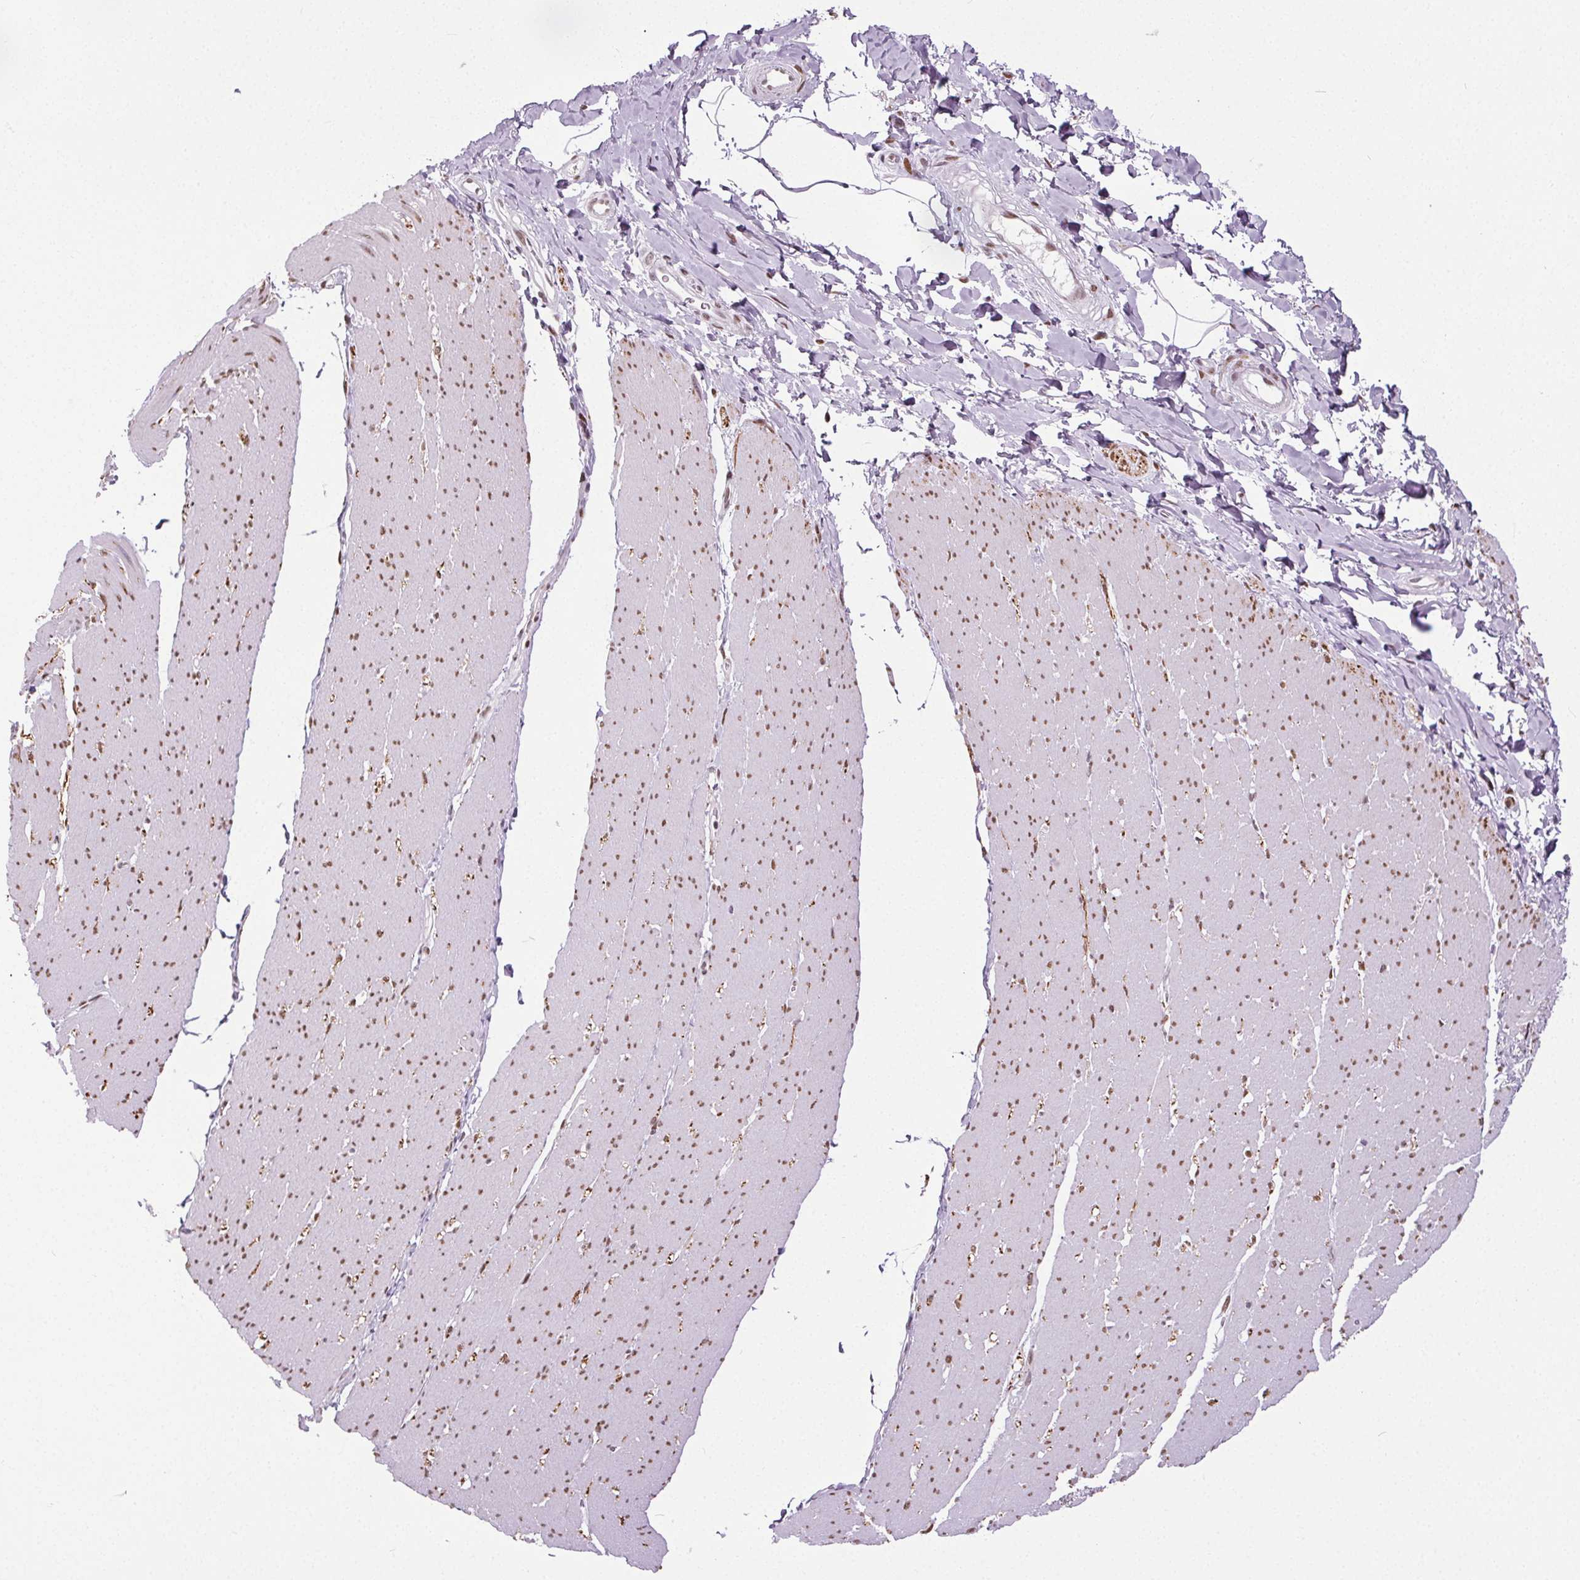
{"staining": {"intensity": "moderate", "quantity": "25%-75%", "location": "nuclear"}, "tissue": "smooth muscle", "cell_type": "Smooth muscle cells", "image_type": "normal", "snomed": [{"axis": "morphology", "description": "Normal tissue, NOS"}, {"axis": "topography", "description": "Smooth muscle"}, {"axis": "topography", "description": "Rectum"}], "caption": "The micrograph reveals immunohistochemical staining of benign smooth muscle. There is moderate nuclear positivity is present in about 25%-75% of smooth muscle cells.", "gene": "GP6", "patient": {"sex": "male", "age": 53}}